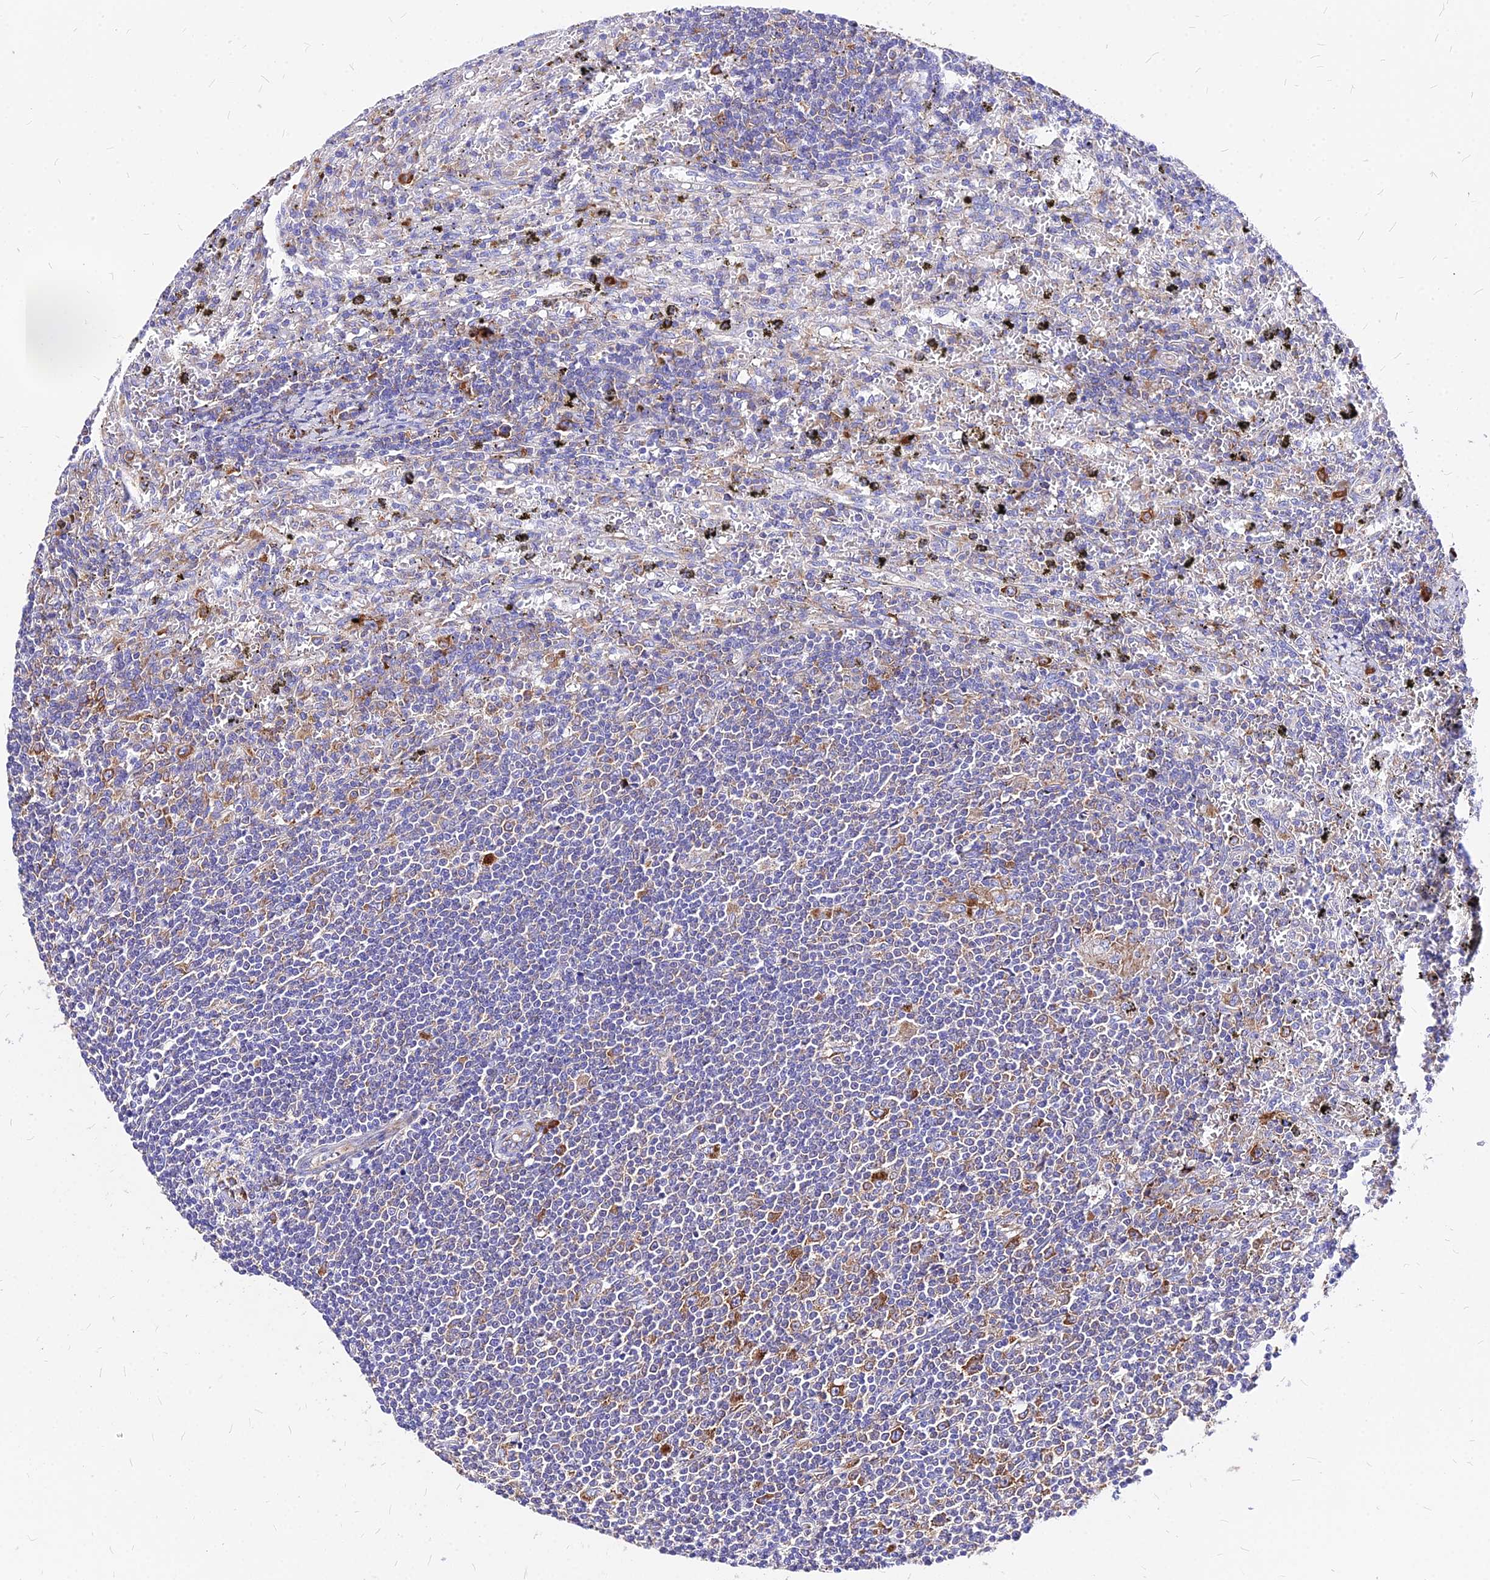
{"staining": {"intensity": "negative", "quantity": "none", "location": "none"}, "tissue": "lymphoma", "cell_type": "Tumor cells", "image_type": "cancer", "snomed": [{"axis": "morphology", "description": "Malignant lymphoma, non-Hodgkin's type, Low grade"}, {"axis": "topography", "description": "Spleen"}], "caption": "Malignant lymphoma, non-Hodgkin's type (low-grade) stained for a protein using immunohistochemistry (IHC) demonstrates no staining tumor cells.", "gene": "RPL19", "patient": {"sex": "male", "age": 76}}